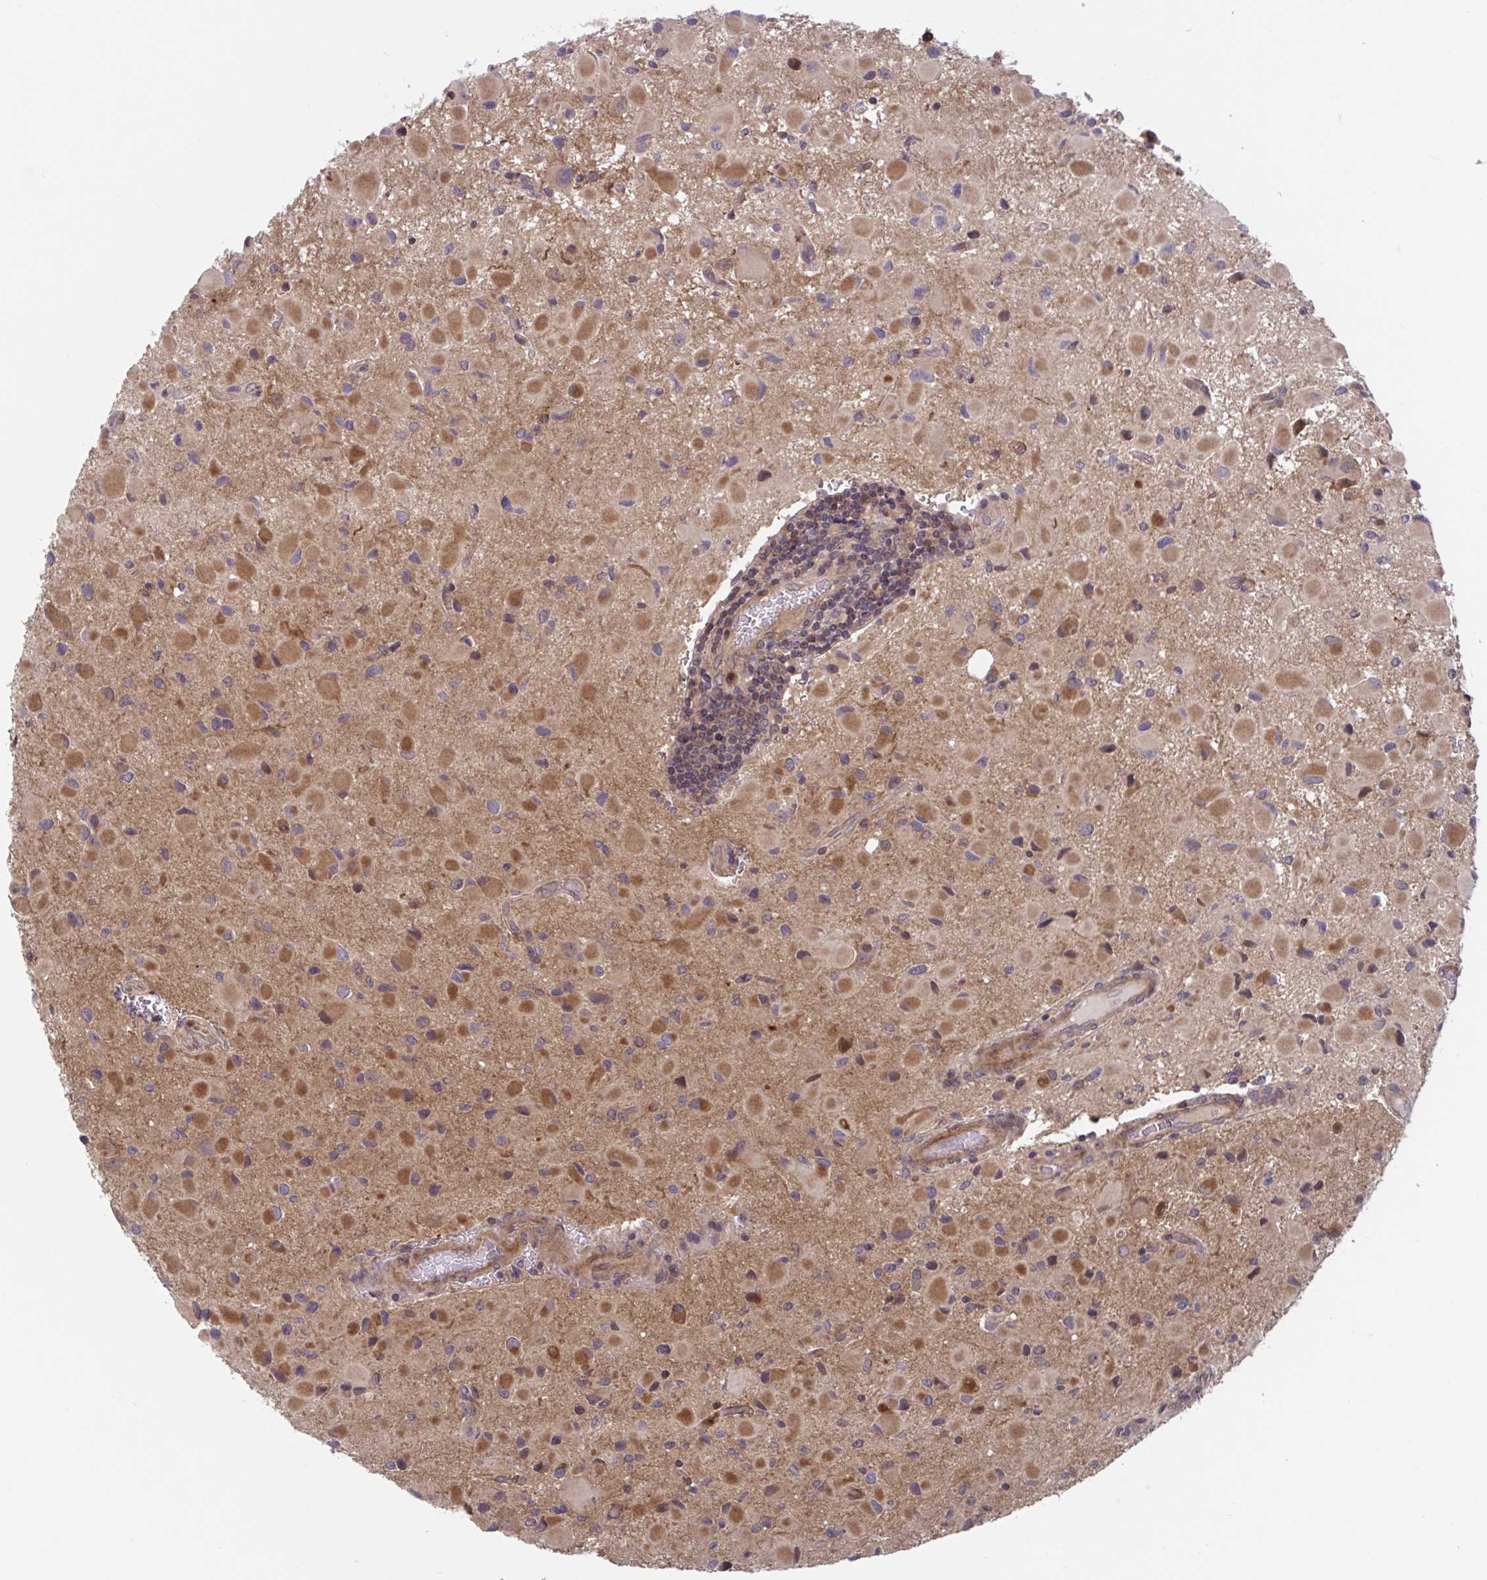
{"staining": {"intensity": "moderate", "quantity": "25%-75%", "location": "cytoplasmic/membranous"}, "tissue": "glioma", "cell_type": "Tumor cells", "image_type": "cancer", "snomed": [{"axis": "morphology", "description": "Glioma, malignant, Low grade"}, {"axis": "topography", "description": "Brain"}], "caption": "Protein analysis of glioma tissue exhibits moderate cytoplasmic/membranous staining in about 25%-75% of tumor cells.", "gene": "LMNTD2", "patient": {"sex": "female", "age": 32}}